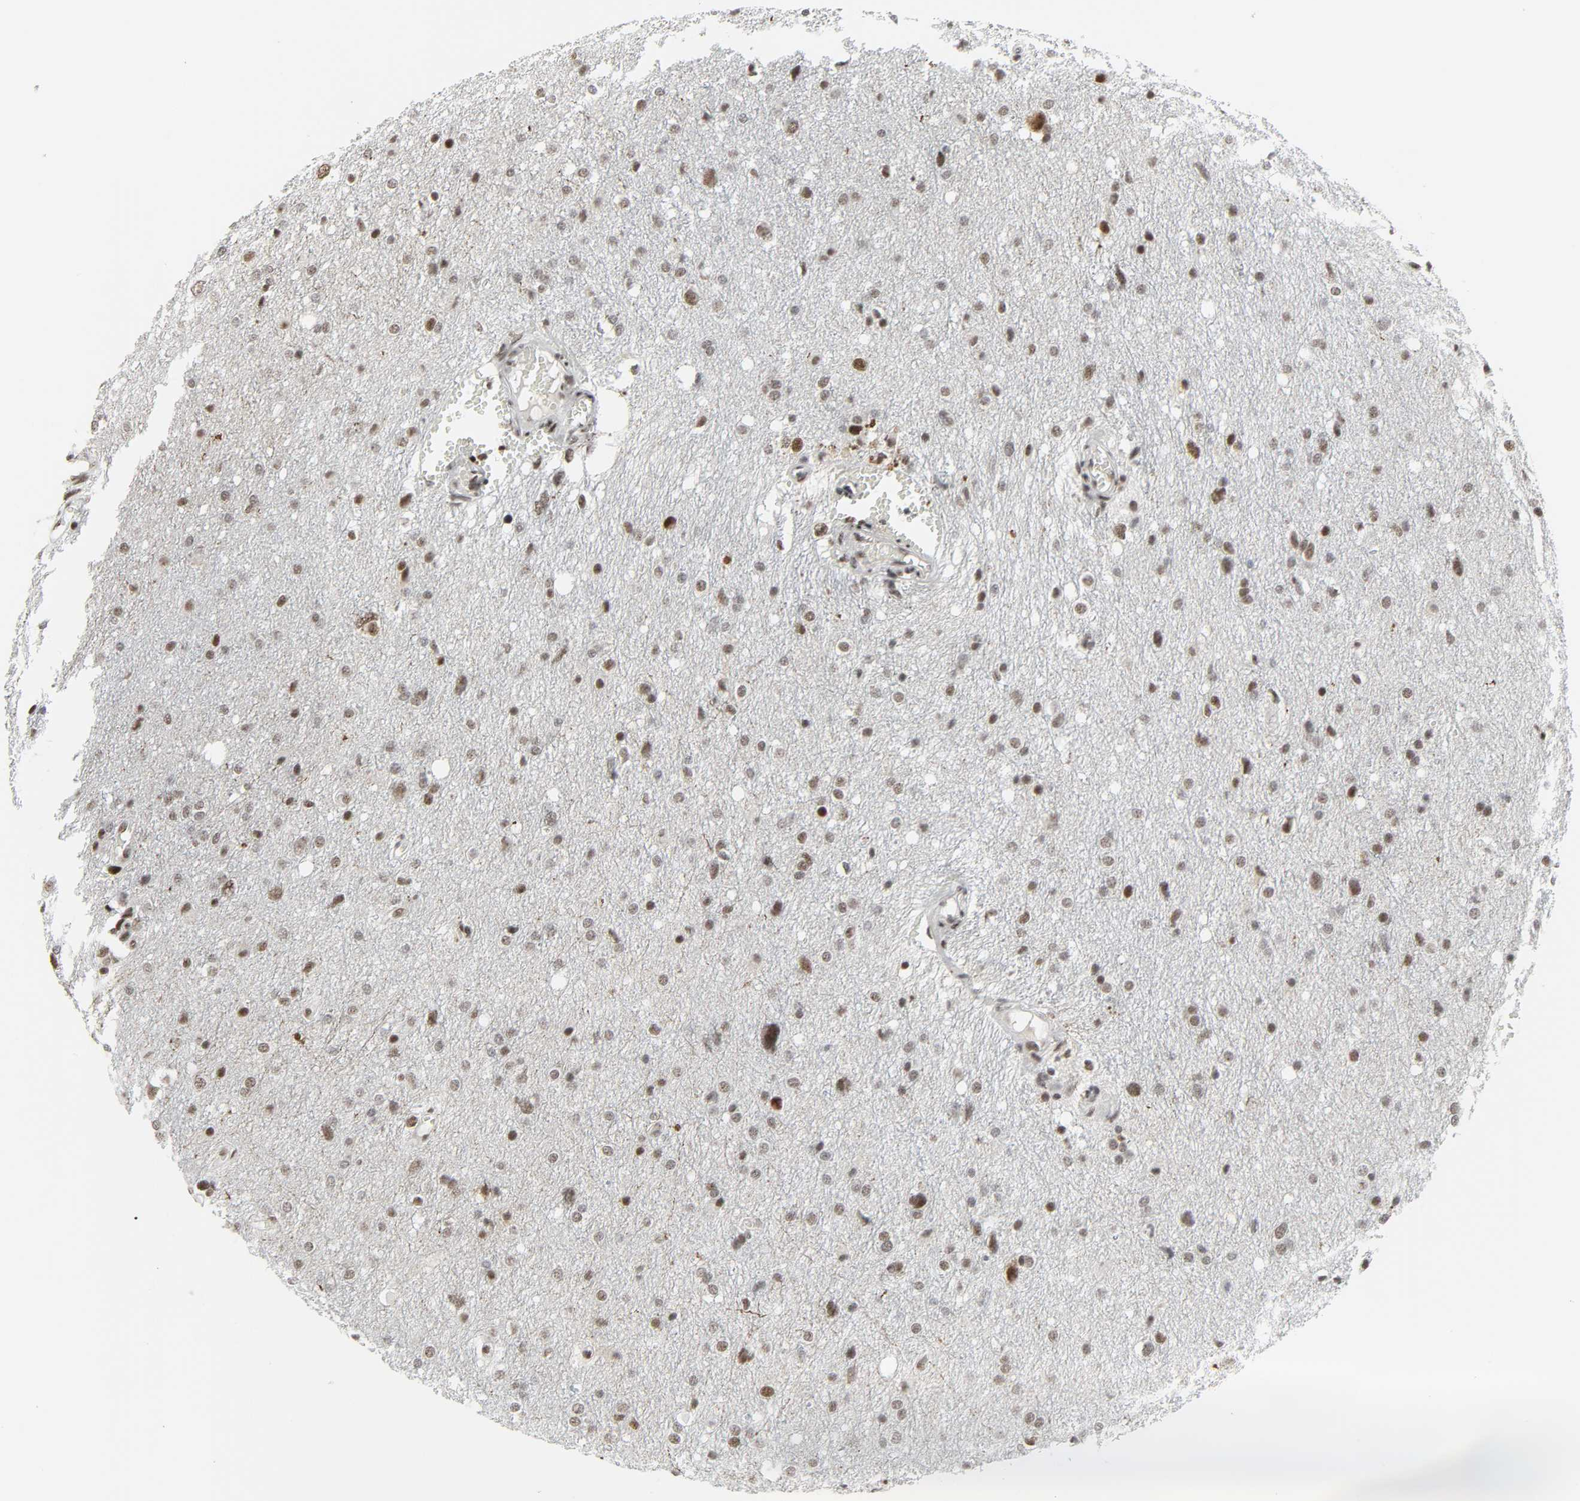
{"staining": {"intensity": "moderate", "quantity": "25%-75%", "location": "nuclear"}, "tissue": "glioma", "cell_type": "Tumor cells", "image_type": "cancer", "snomed": [{"axis": "morphology", "description": "Glioma, malignant, High grade"}, {"axis": "topography", "description": "Brain"}], "caption": "Immunohistochemical staining of high-grade glioma (malignant) reveals medium levels of moderate nuclear protein positivity in about 25%-75% of tumor cells.", "gene": "CDK7", "patient": {"sex": "female", "age": 59}}